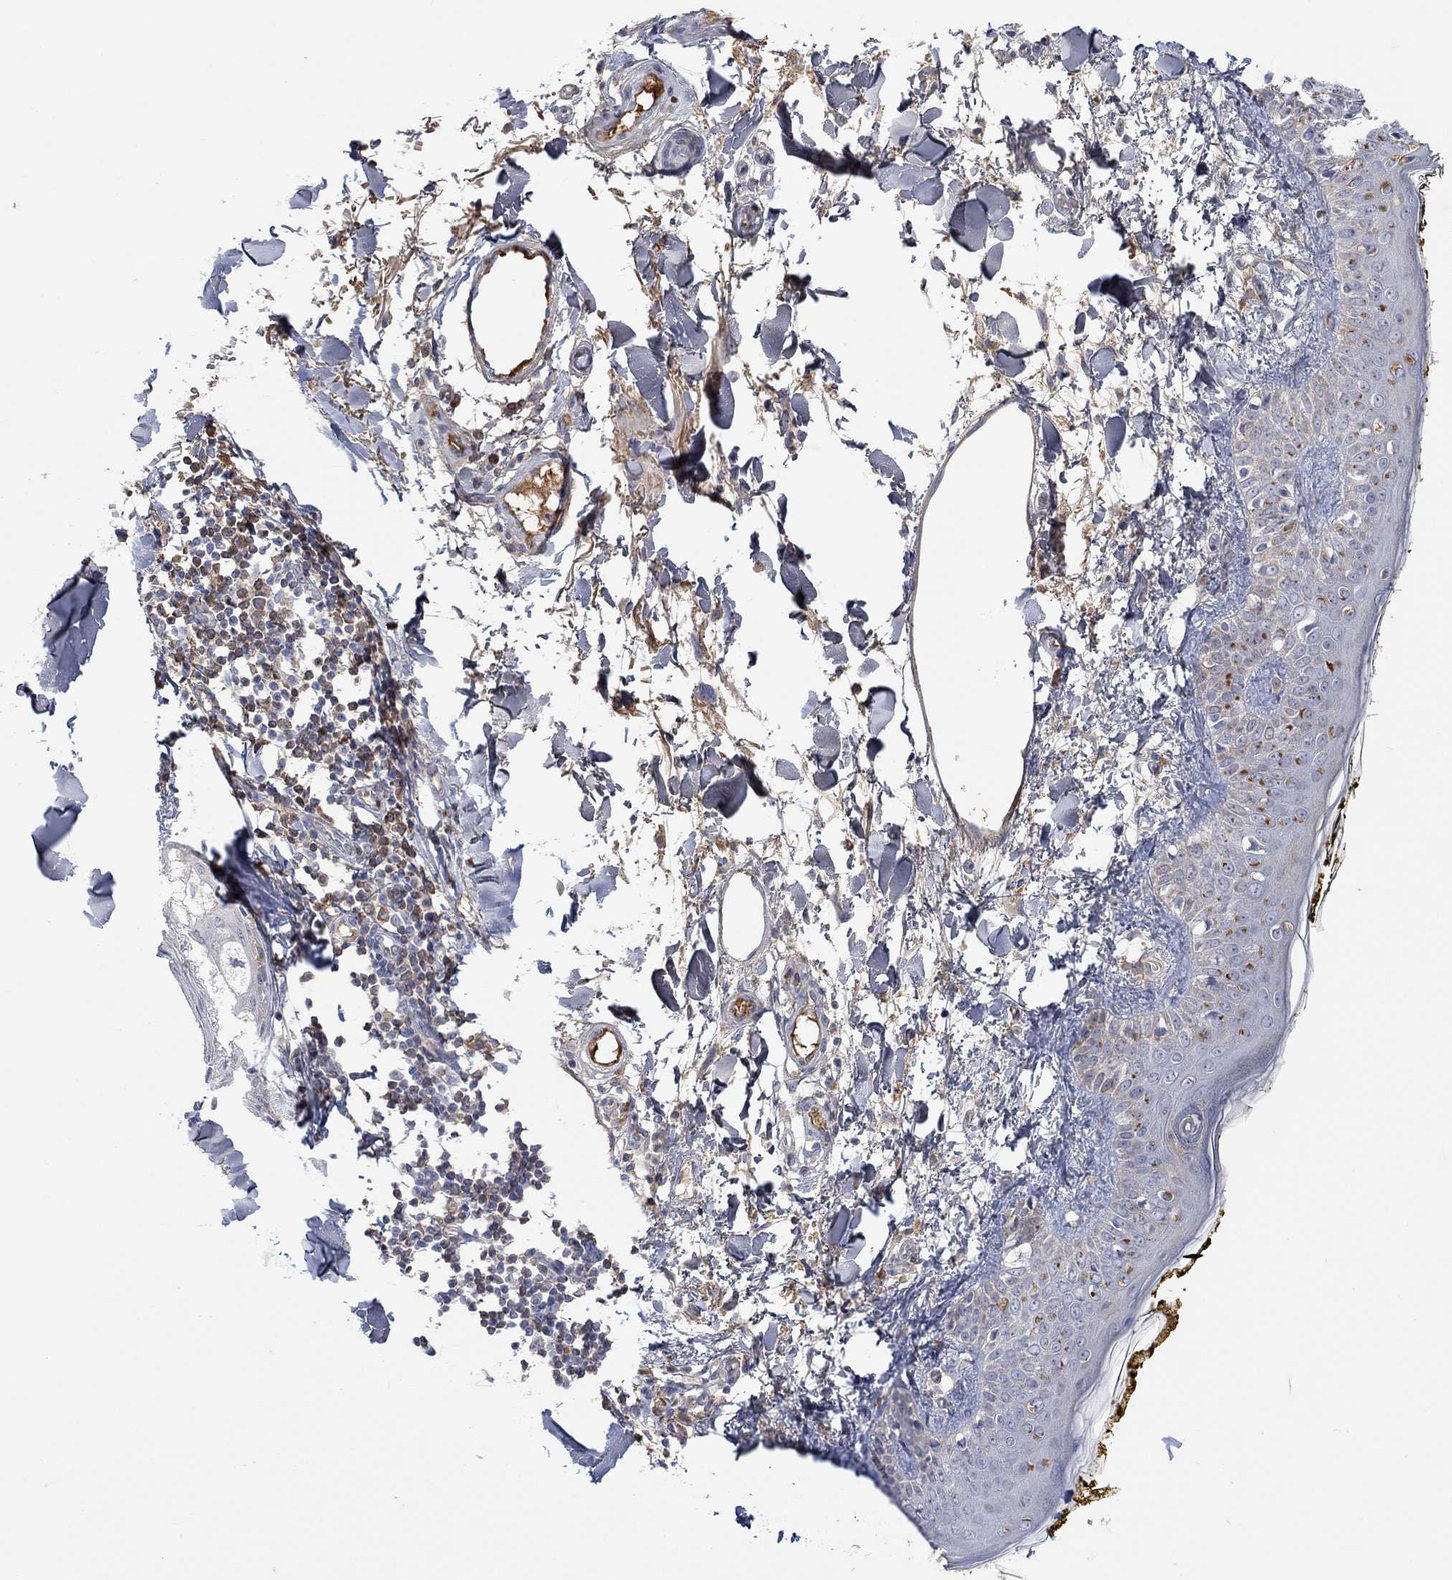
{"staining": {"intensity": "negative", "quantity": "none", "location": "none"}, "tissue": "skin", "cell_type": "Fibroblasts", "image_type": "normal", "snomed": [{"axis": "morphology", "description": "Normal tissue, NOS"}, {"axis": "topography", "description": "Skin"}], "caption": "The photomicrograph reveals no staining of fibroblasts in unremarkable skin.", "gene": "MSTN", "patient": {"sex": "male", "age": 76}}